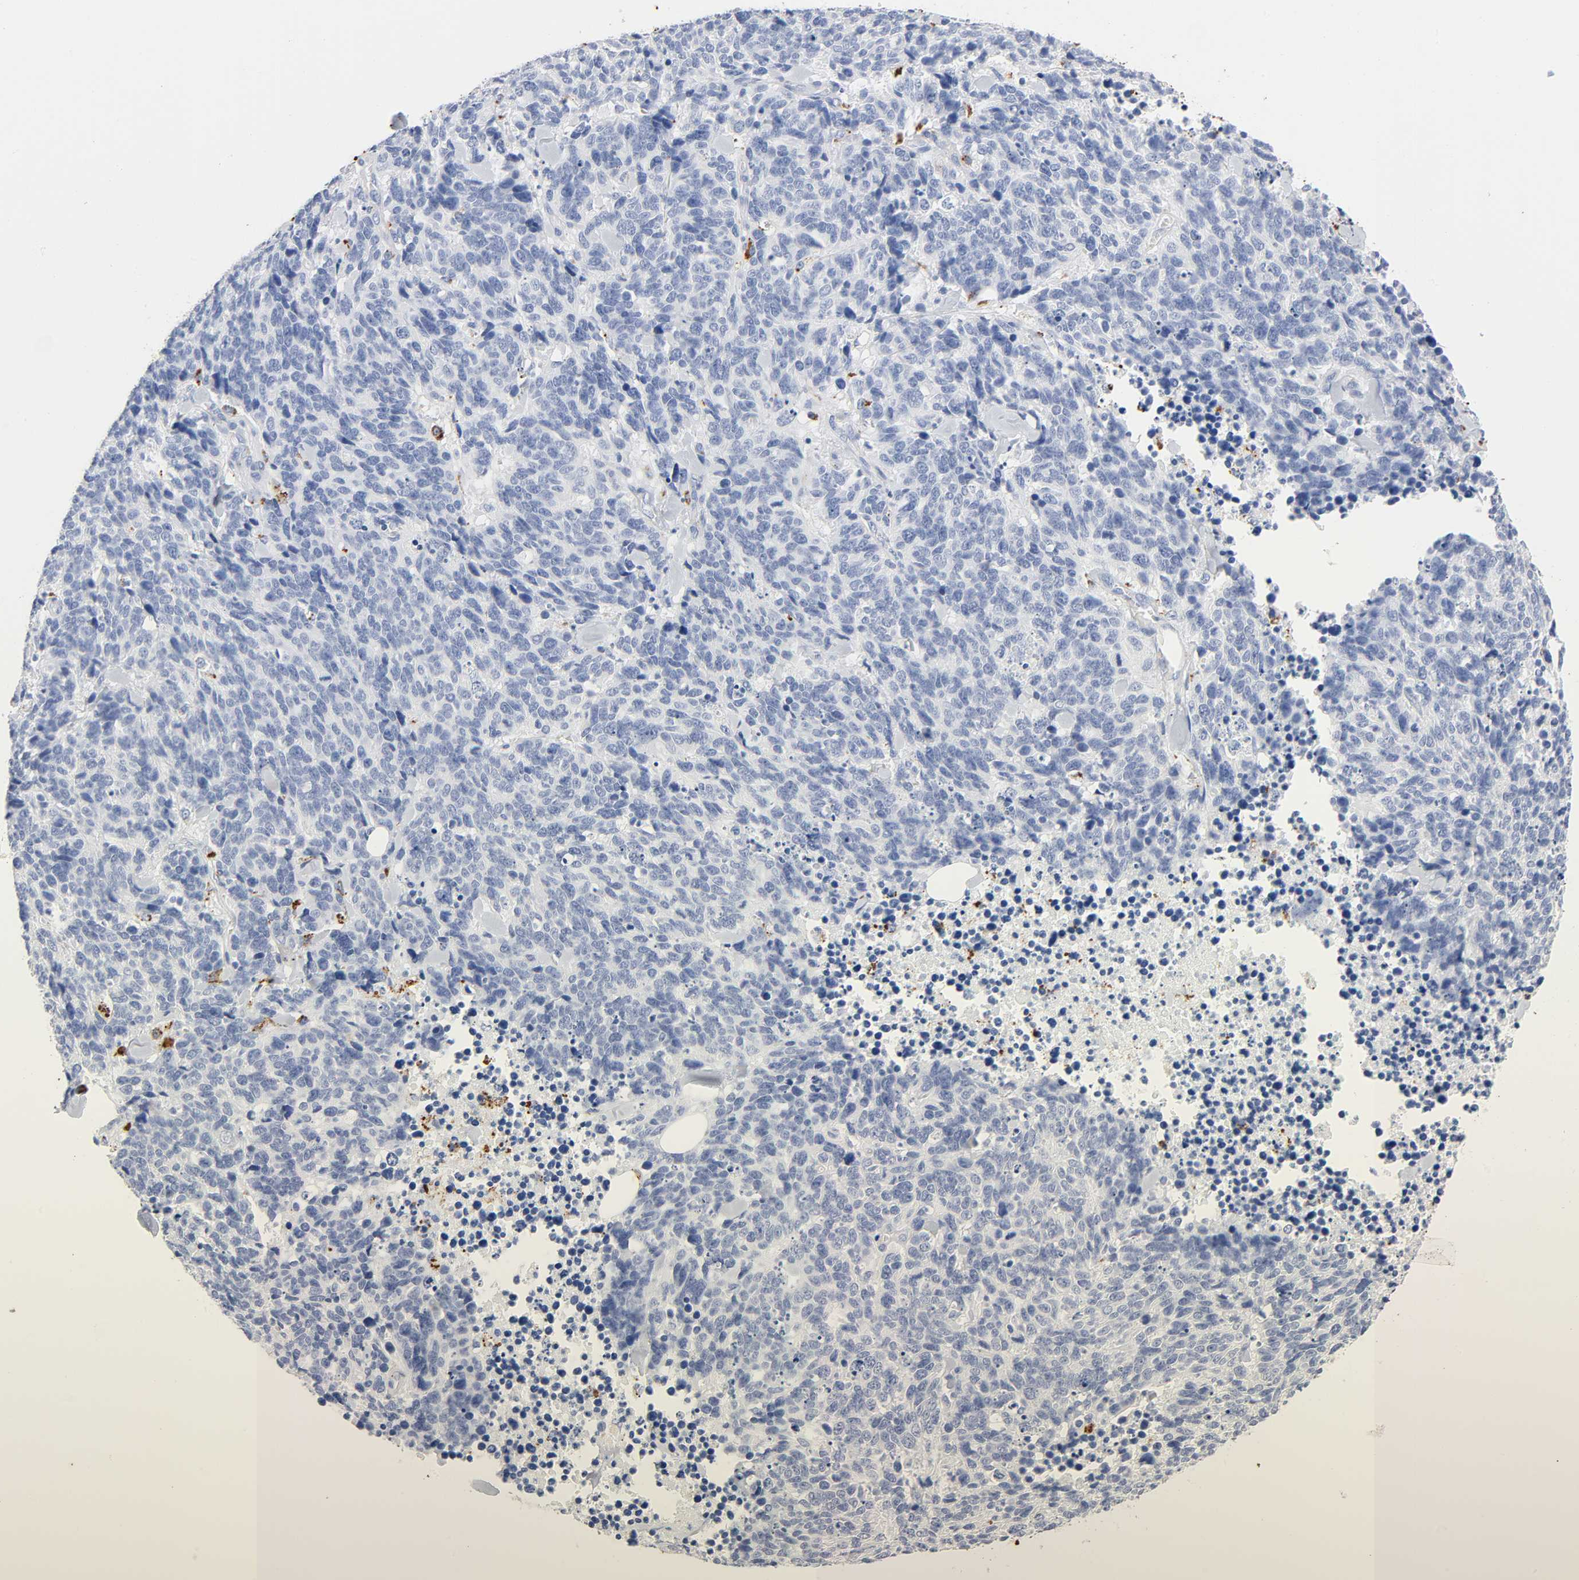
{"staining": {"intensity": "negative", "quantity": "none", "location": "none"}, "tissue": "lung cancer", "cell_type": "Tumor cells", "image_type": "cancer", "snomed": [{"axis": "morphology", "description": "Neoplasm, malignant, NOS"}, {"axis": "topography", "description": "Lung"}], "caption": "Lung neoplasm (malignant) stained for a protein using immunohistochemistry (IHC) exhibits no positivity tumor cells.", "gene": "PLP1", "patient": {"sex": "female", "age": 58}}